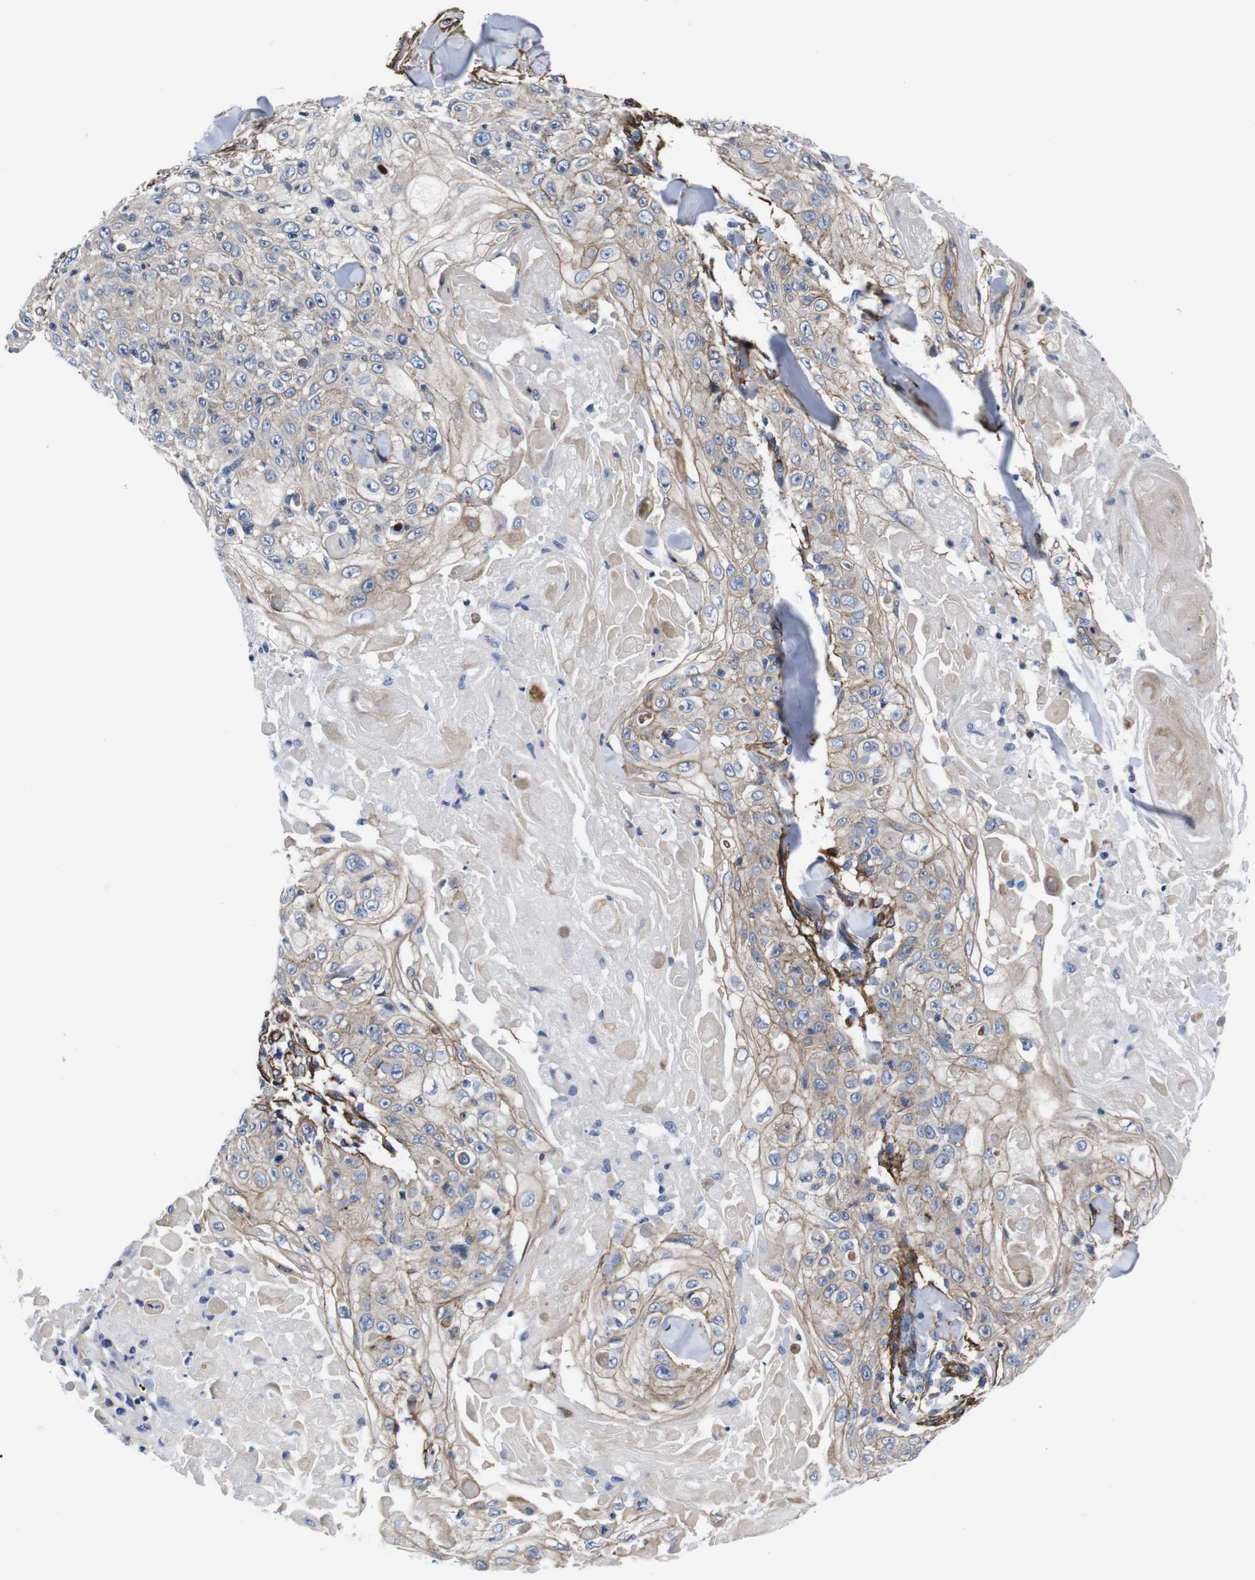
{"staining": {"intensity": "weak", "quantity": "<25%", "location": "cytoplasmic/membranous"}, "tissue": "skin cancer", "cell_type": "Tumor cells", "image_type": "cancer", "snomed": [{"axis": "morphology", "description": "Squamous cell carcinoma, NOS"}, {"axis": "topography", "description": "Skin"}], "caption": "Photomicrograph shows no protein expression in tumor cells of skin cancer tissue.", "gene": "WNT10A", "patient": {"sex": "male", "age": 86}}